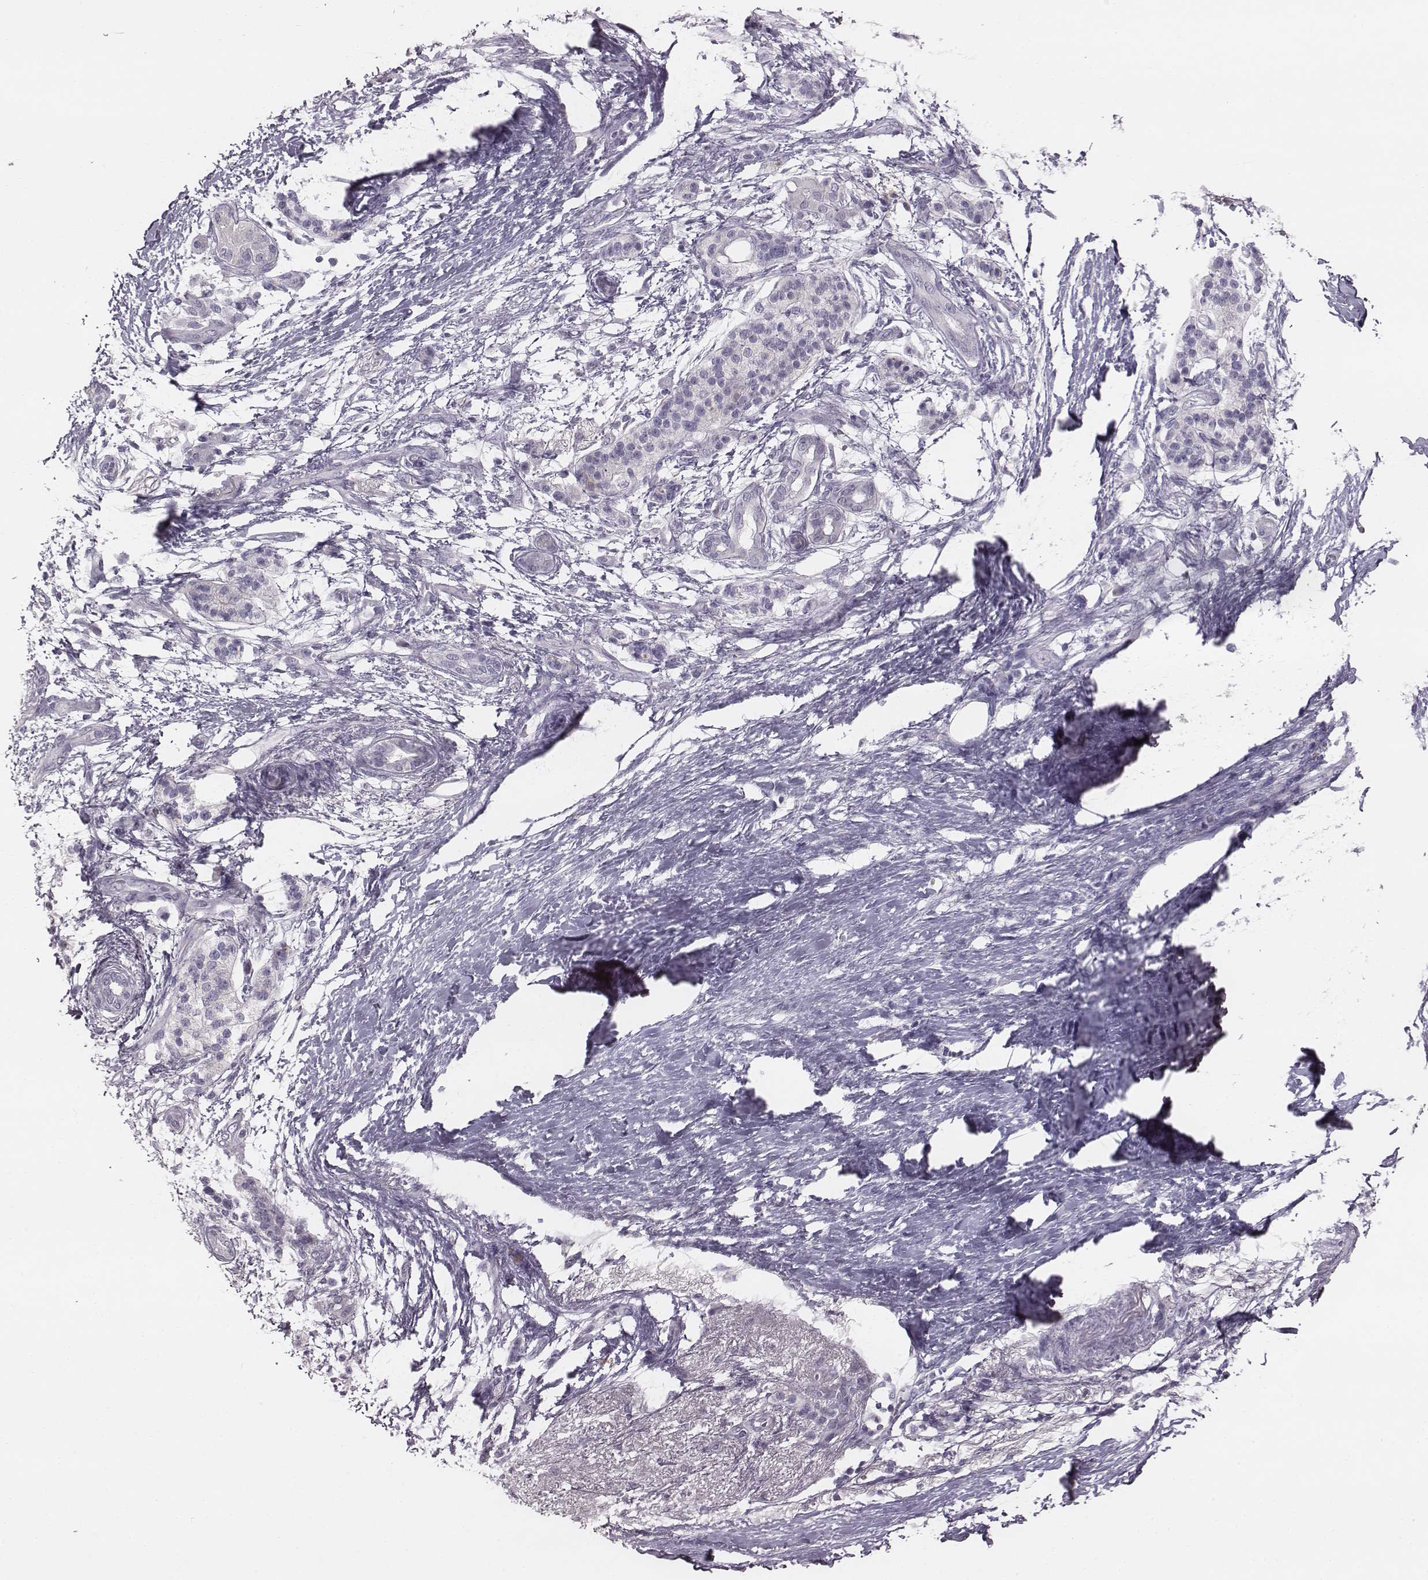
{"staining": {"intensity": "negative", "quantity": "none", "location": "none"}, "tissue": "pancreatic cancer", "cell_type": "Tumor cells", "image_type": "cancer", "snomed": [{"axis": "morphology", "description": "Adenocarcinoma, NOS"}, {"axis": "topography", "description": "Pancreas"}], "caption": "Immunohistochemical staining of human pancreatic cancer displays no significant expression in tumor cells.", "gene": "PDE8B", "patient": {"sex": "female", "age": 72}}